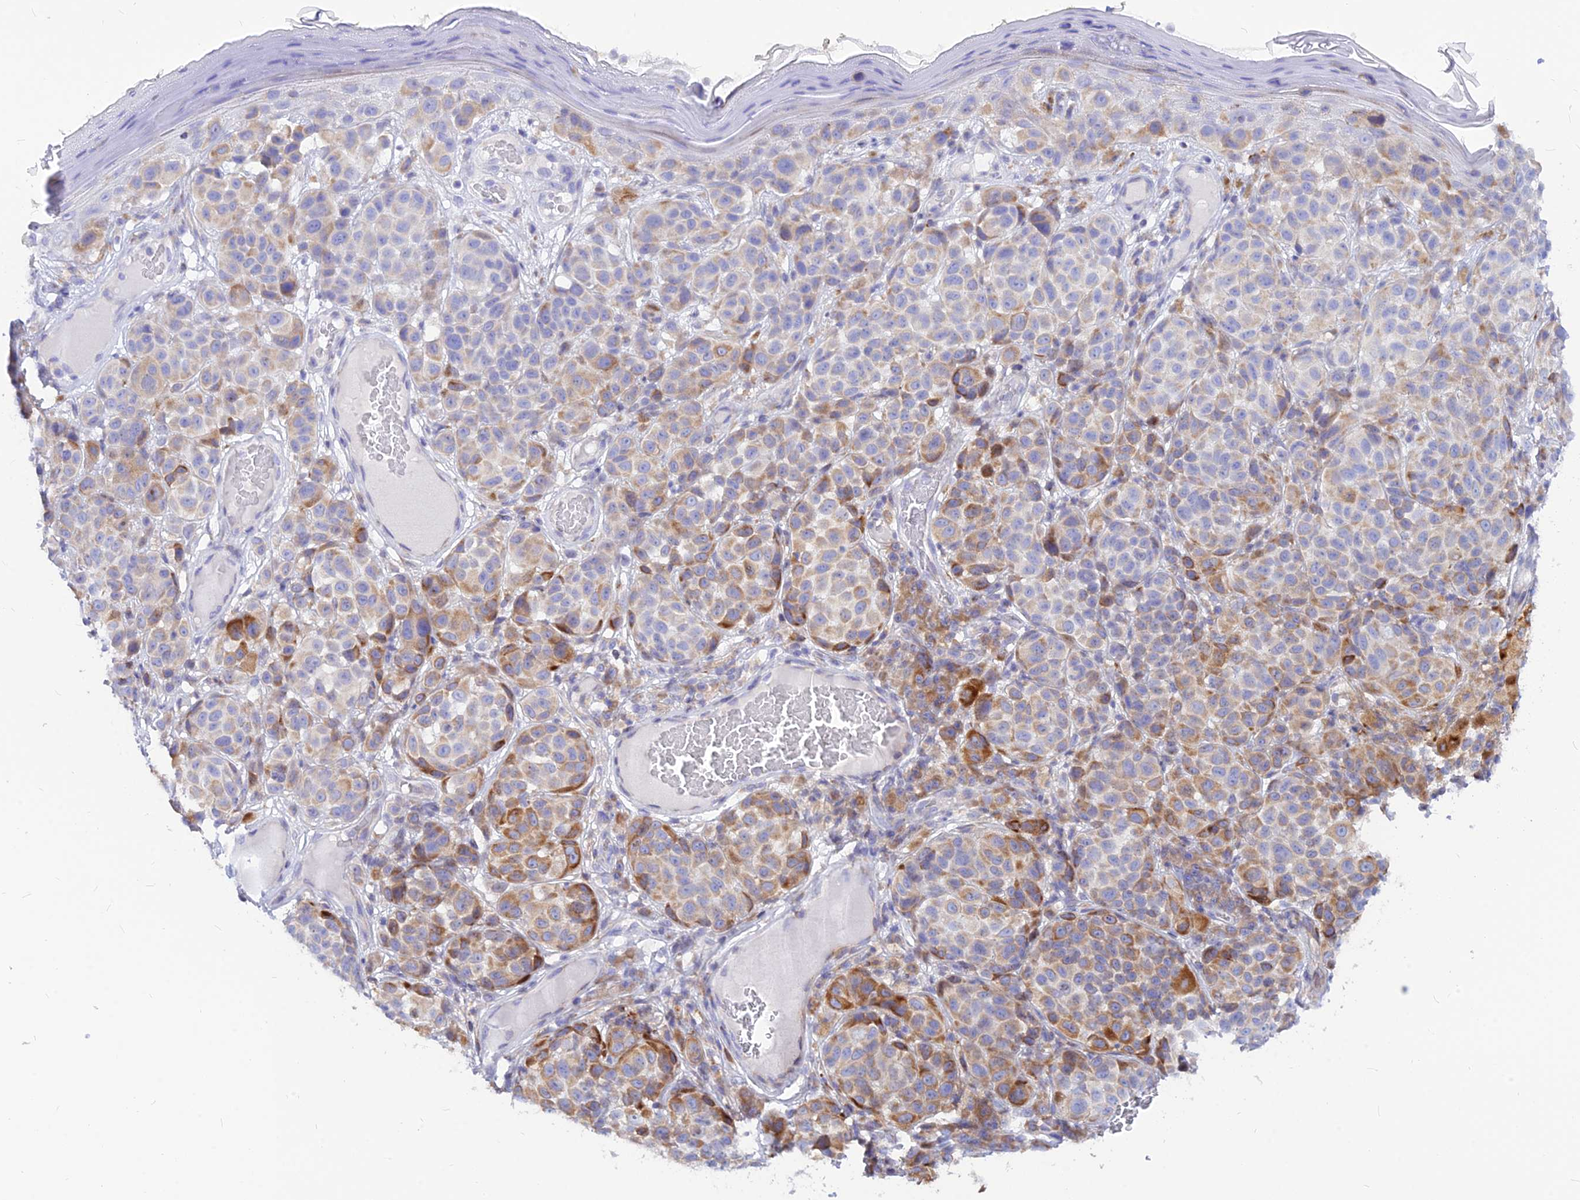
{"staining": {"intensity": "moderate", "quantity": "25%-75%", "location": "cytoplasmic/membranous"}, "tissue": "melanoma", "cell_type": "Tumor cells", "image_type": "cancer", "snomed": [{"axis": "morphology", "description": "Malignant melanoma, NOS"}, {"axis": "topography", "description": "Skin"}], "caption": "Moderate cytoplasmic/membranous staining is appreciated in approximately 25%-75% of tumor cells in melanoma.", "gene": "CNOT6", "patient": {"sex": "male", "age": 38}}